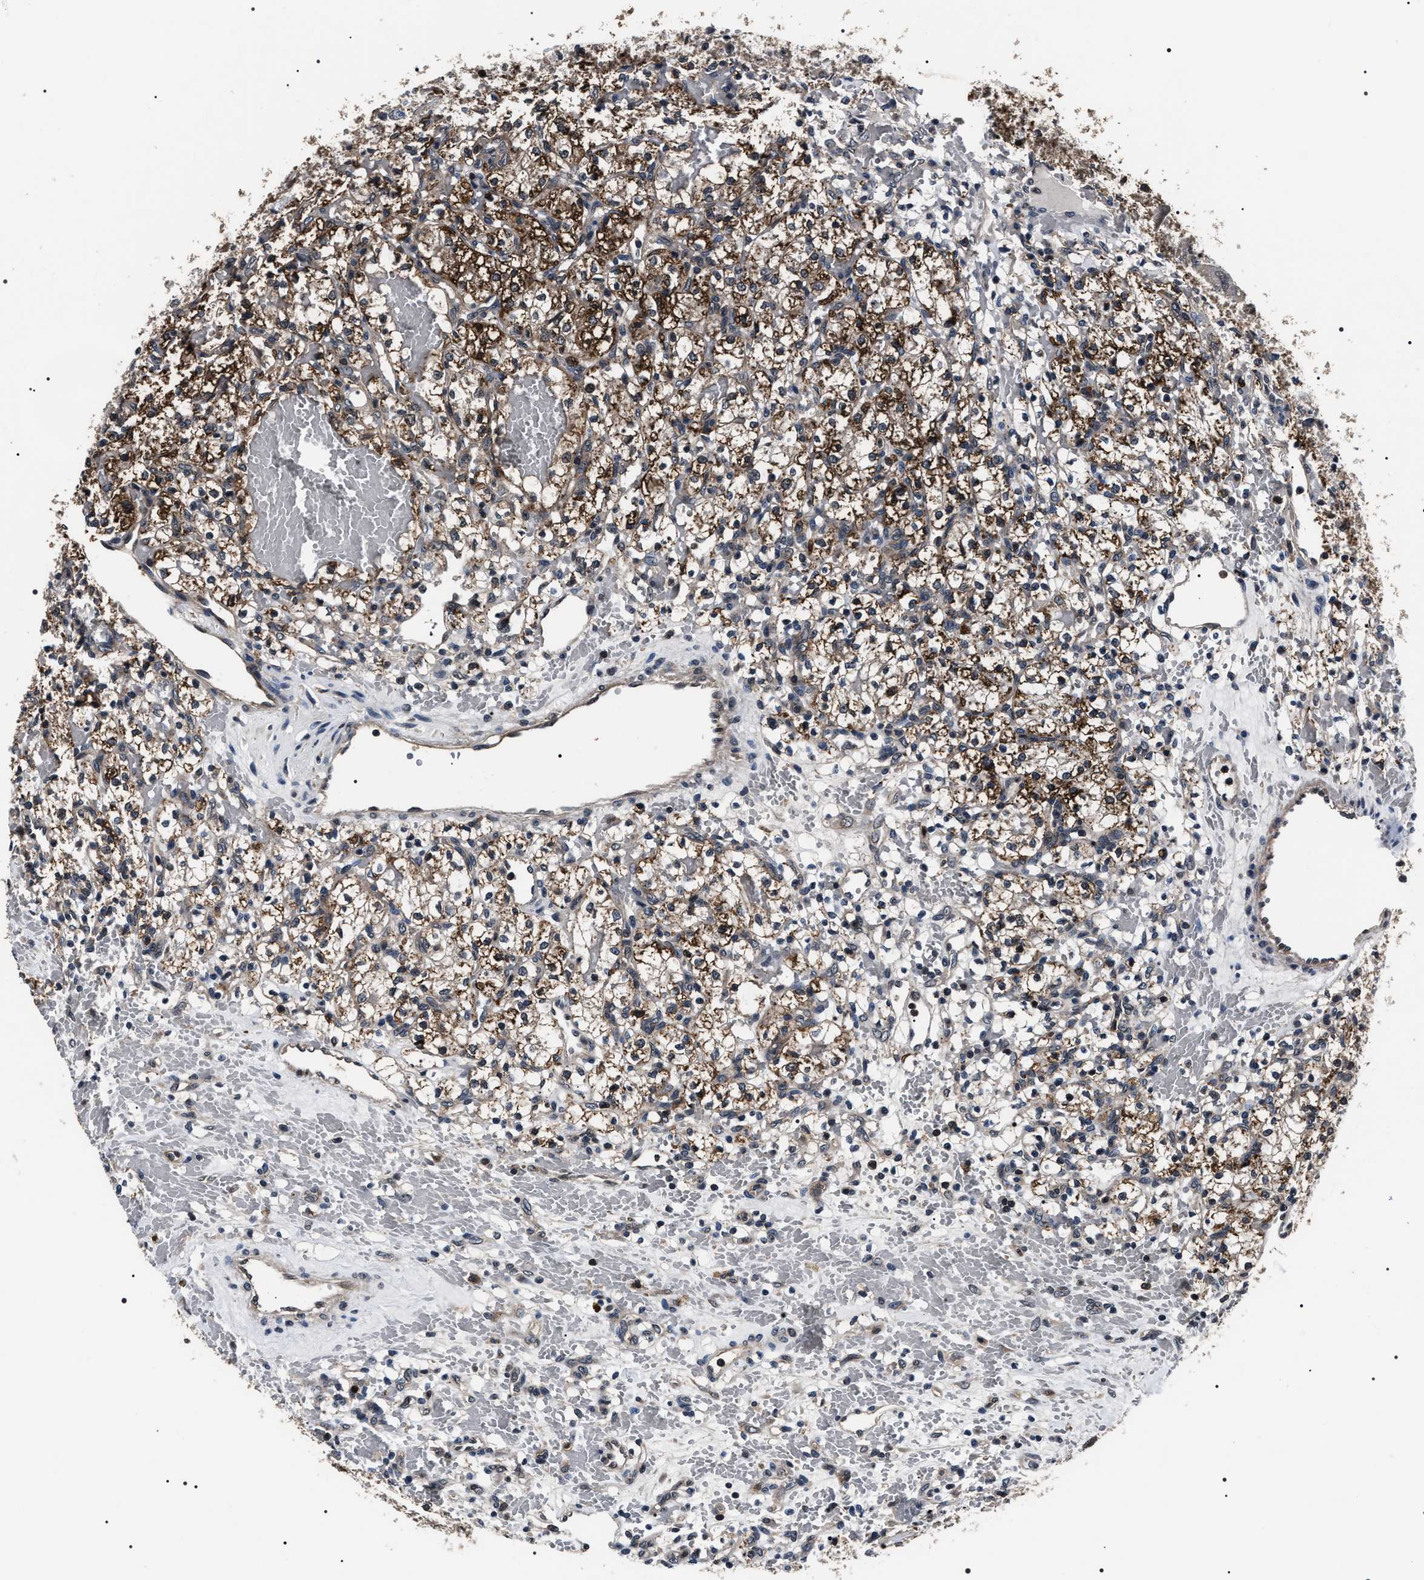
{"staining": {"intensity": "moderate", "quantity": ">75%", "location": "cytoplasmic/membranous"}, "tissue": "renal cancer", "cell_type": "Tumor cells", "image_type": "cancer", "snomed": [{"axis": "morphology", "description": "Adenocarcinoma, NOS"}, {"axis": "topography", "description": "Kidney"}], "caption": "Immunohistochemical staining of adenocarcinoma (renal) reveals moderate cytoplasmic/membranous protein positivity in about >75% of tumor cells. (DAB (3,3'-diaminobenzidine) = brown stain, brightfield microscopy at high magnification).", "gene": "SIPA1", "patient": {"sex": "female", "age": 60}}